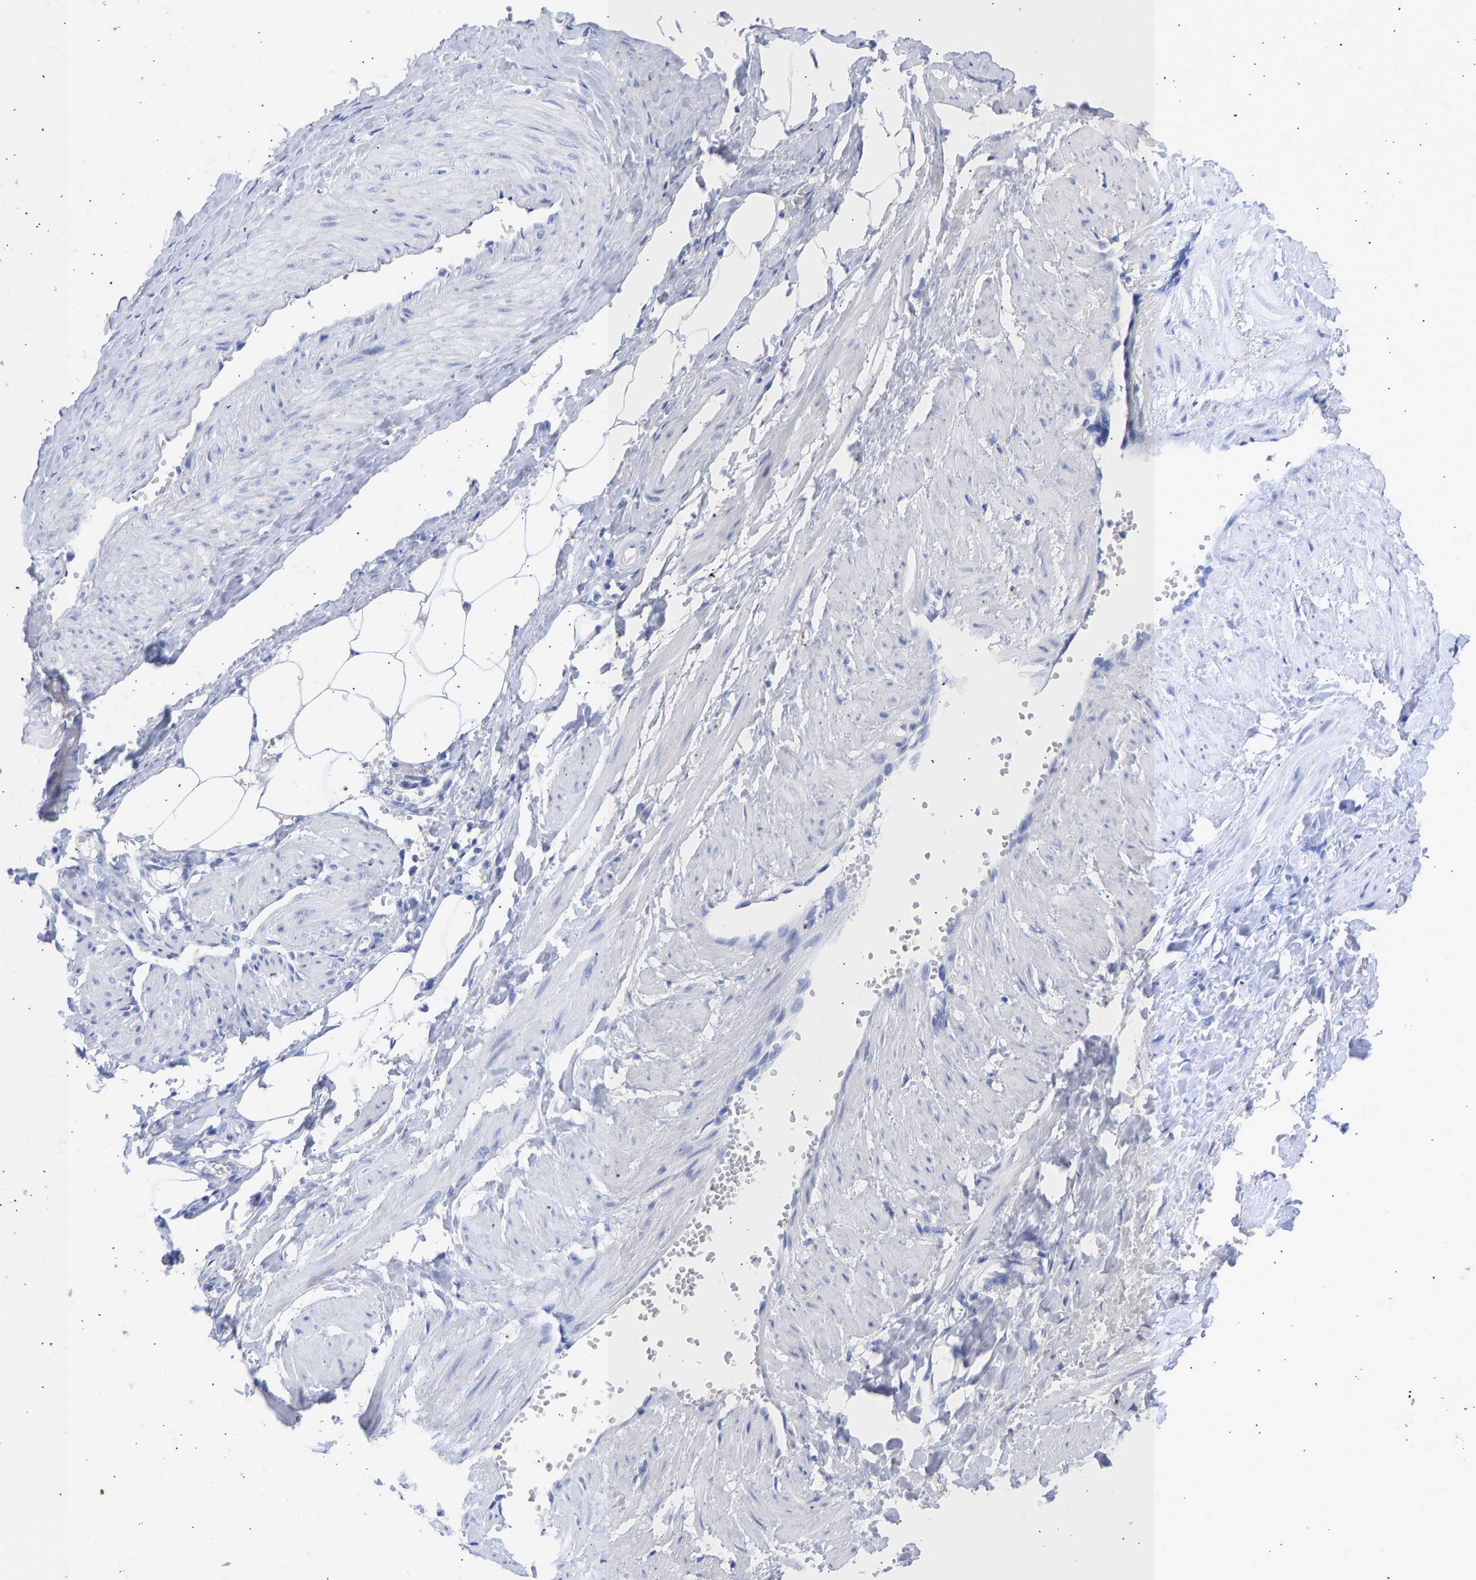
{"staining": {"intensity": "negative", "quantity": "none", "location": "none"}, "tissue": "adipose tissue", "cell_type": "Adipocytes", "image_type": "normal", "snomed": [{"axis": "morphology", "description": "Normal tissue, NOS"}, {"axis": "topography", "description": "Soft tissue"}, {"axis": "topography", "description": "Vascular tissue"}], "caption": "Immunohistochemical staining of normal adipose tissue displays no significant positivity in adipocytes. The staining is performed using DAB (3,3'-diaminobenzidine) brown chromogen with nuclei counter-stained in using hematoxylin.", "gene": "KRT1", "patient": {"sex": "female", "age": 35}}